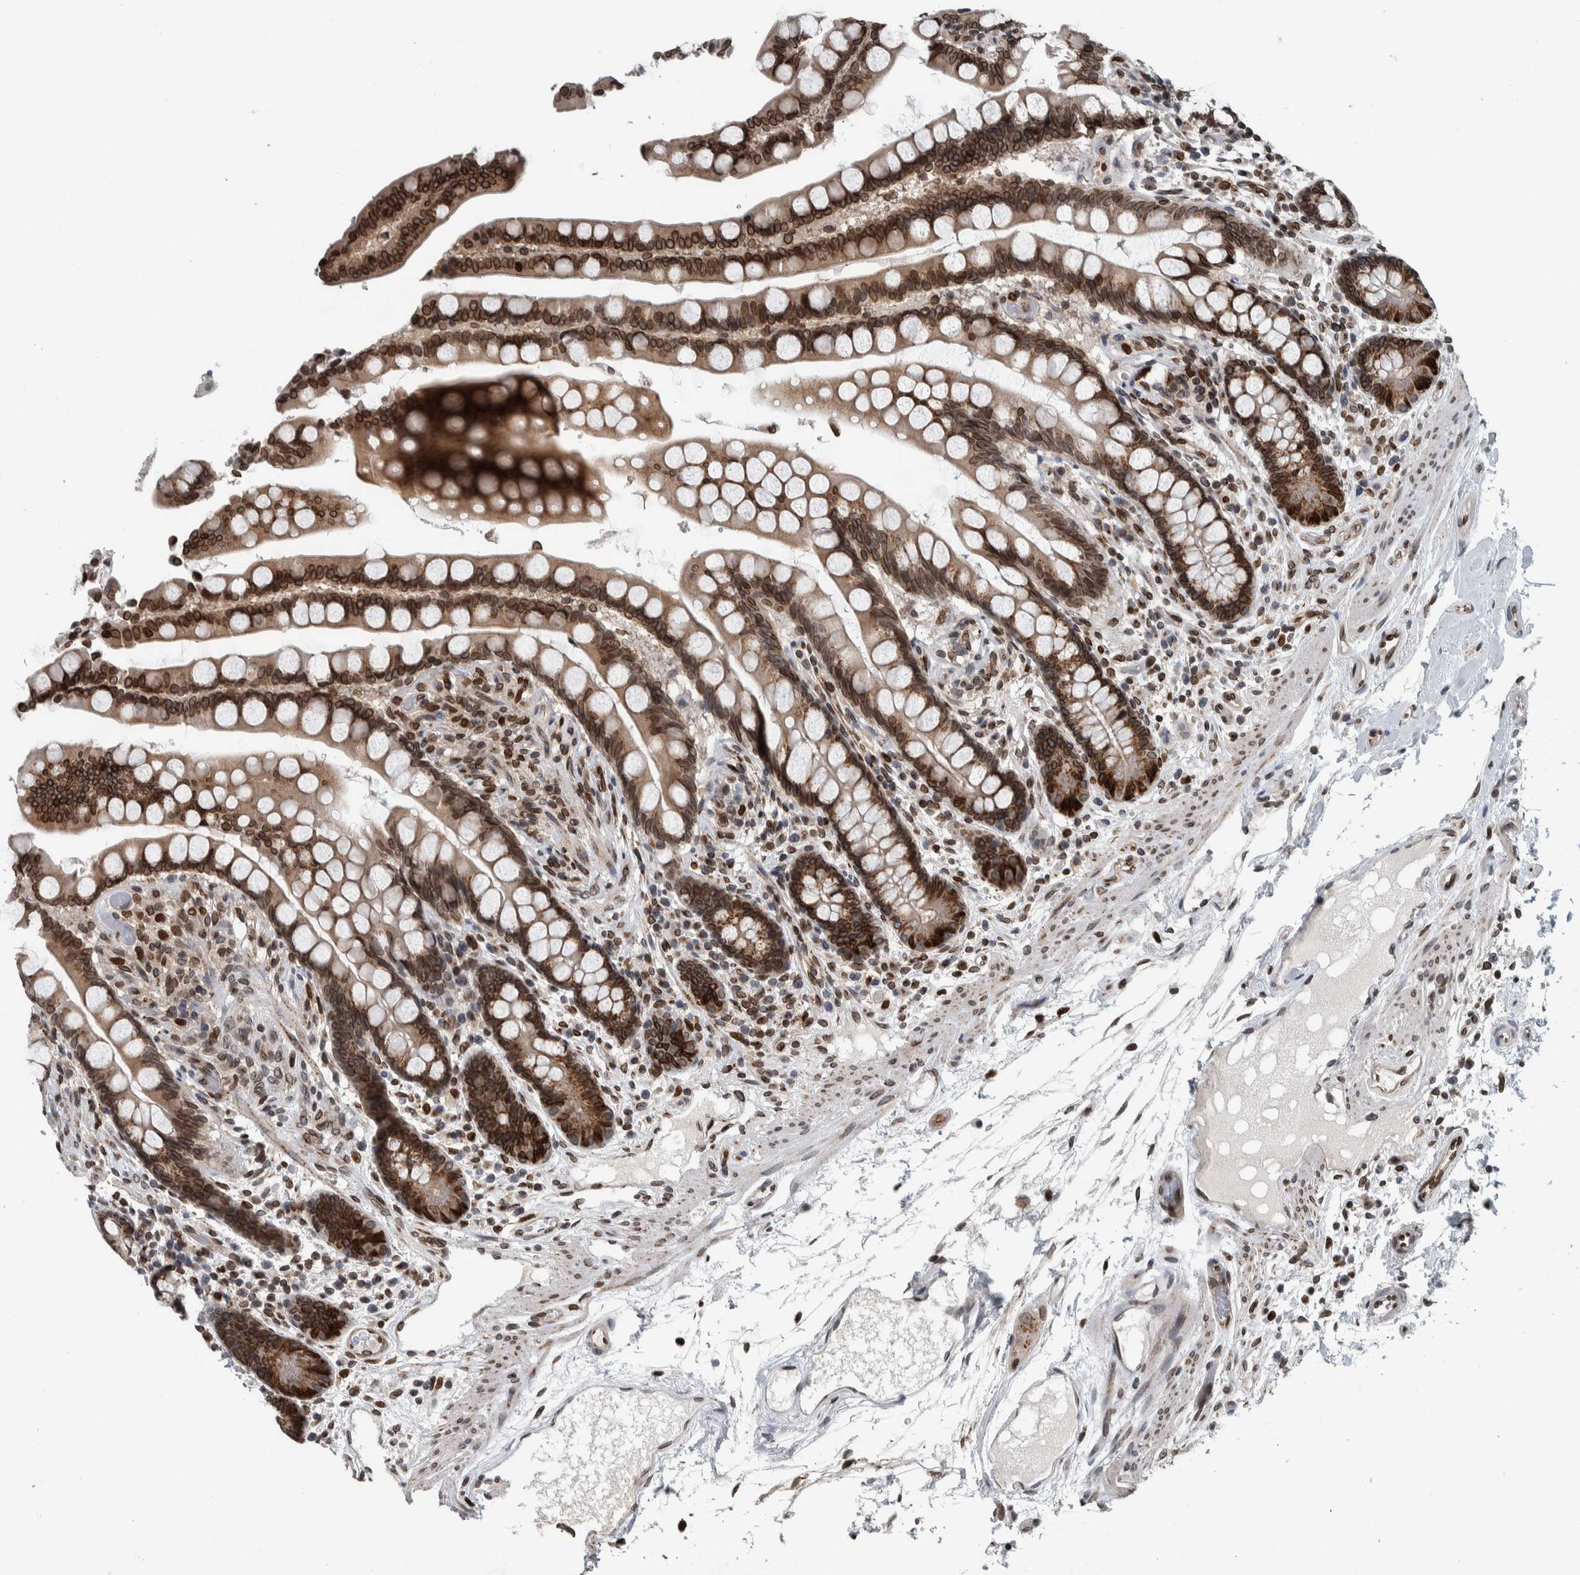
{"staining": {"intensity": "moderate", "quantity": ">75%", "location": "nuclear"}, "tissue": "colon", "cell_type": "Endothelial cells", "image_type": "normal", "snomed": [{"axis": "morphology", "description": "Normal tissue, NOS"}, {"axis": "topography", "description": "Colon"}], "caption": "Immunohistochemical staining of benign human colon displays >75% levels of moderate nuclear protein expression in about >75% of endothelial cells. (IHC, brightfield microscopy, high magnification).", "gene": "FAM135B", "patient": {"sex": "male", "age": 73}}